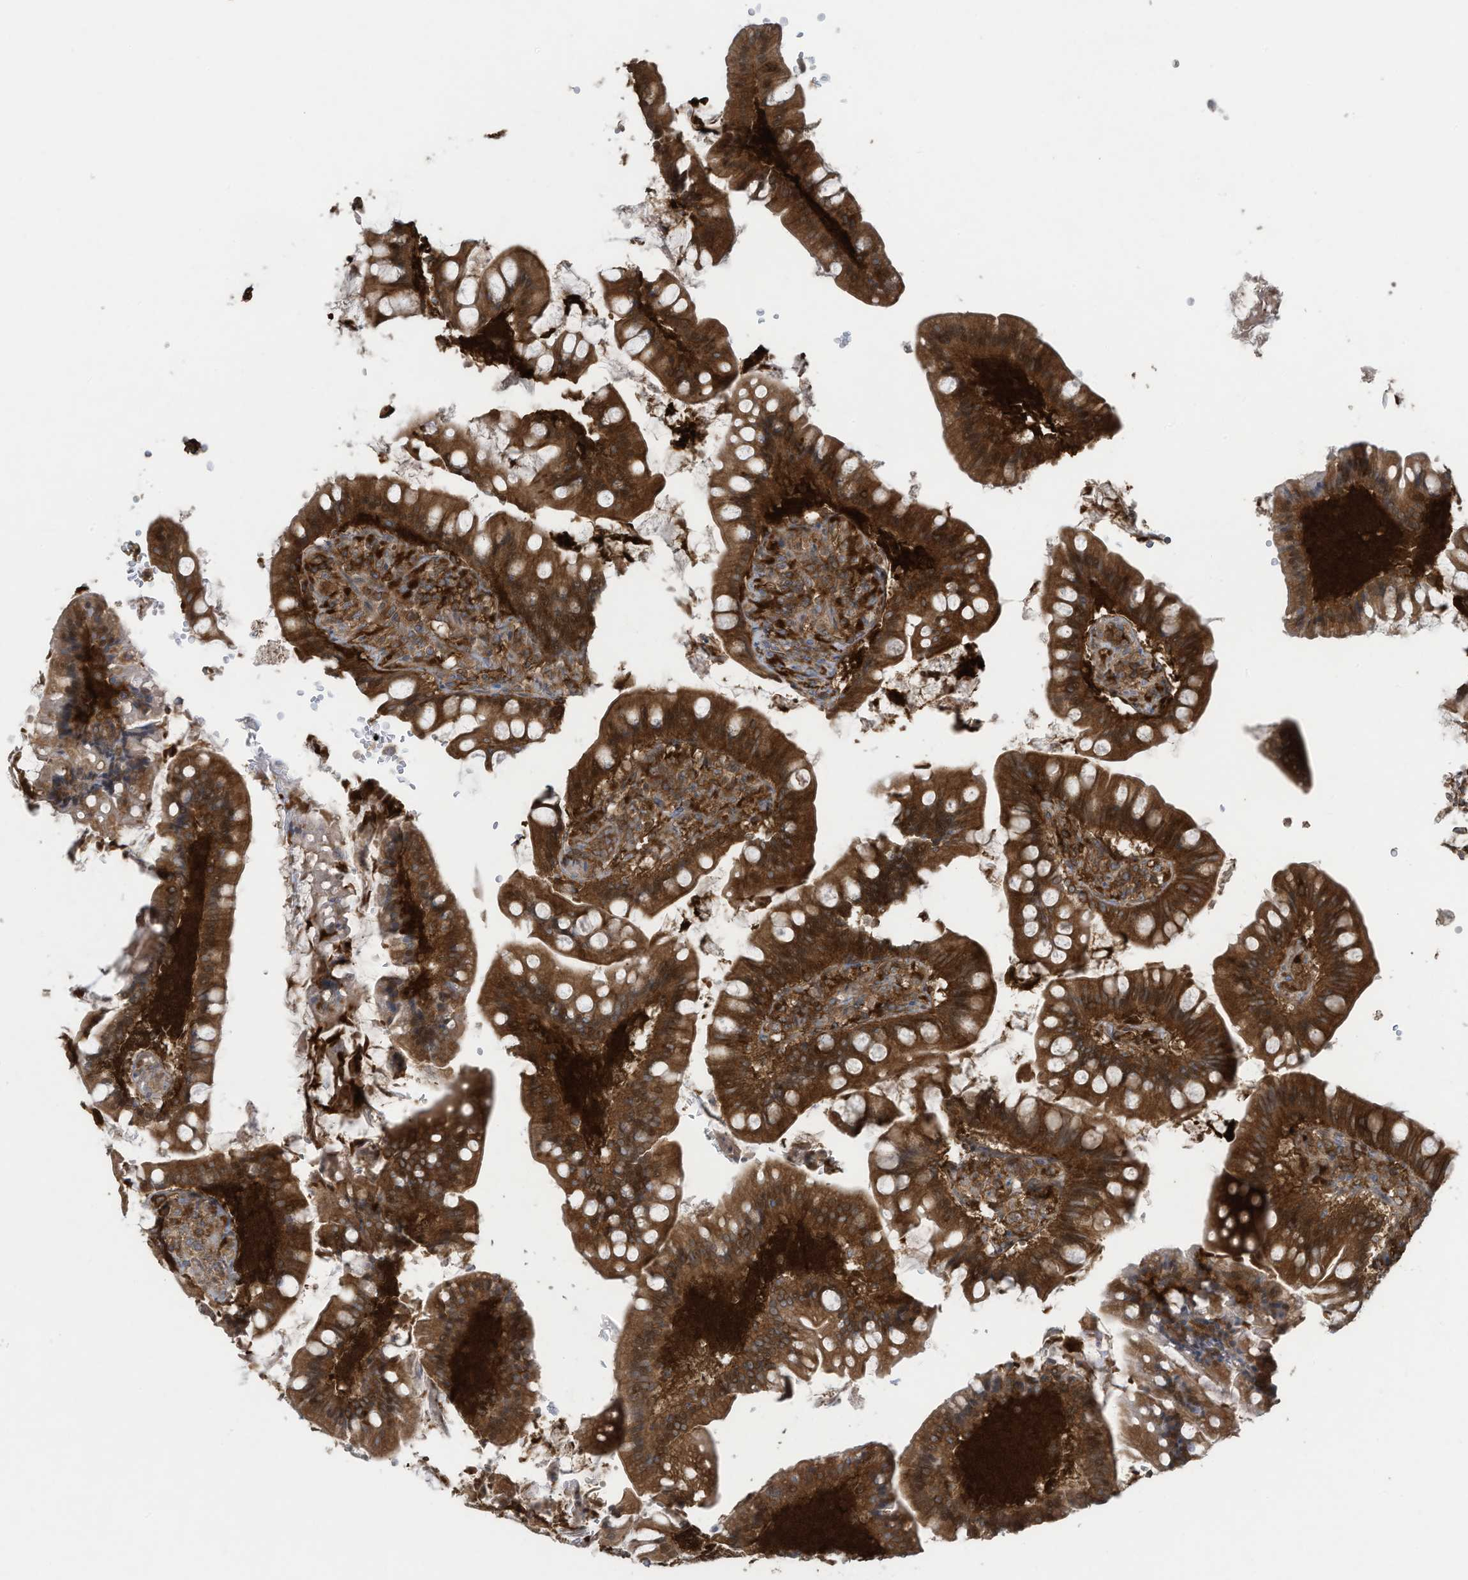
{"staining": {"intensity": "strong", "quantity": ">75%", "location": "cytoplasmic/membranous"}, "tissue": "small intestine", "cell_type": "Glandular cells", "image_type": "normal", "snomed": [{"axis": "morphology", "description": "Normal tissue, NOS"}, {"axis": "topography", "description": "Small intestine"}], "caption": "Immunohistochemistry (DAB (3,3'-diaminobenzidine)) staining of benign small intestine demonstrates strong cytoplasmic/membranous protein positivity in about >75% of glandular cells.", "gene": "OLA1", "patient": {"sex": "male", "age": 7}}